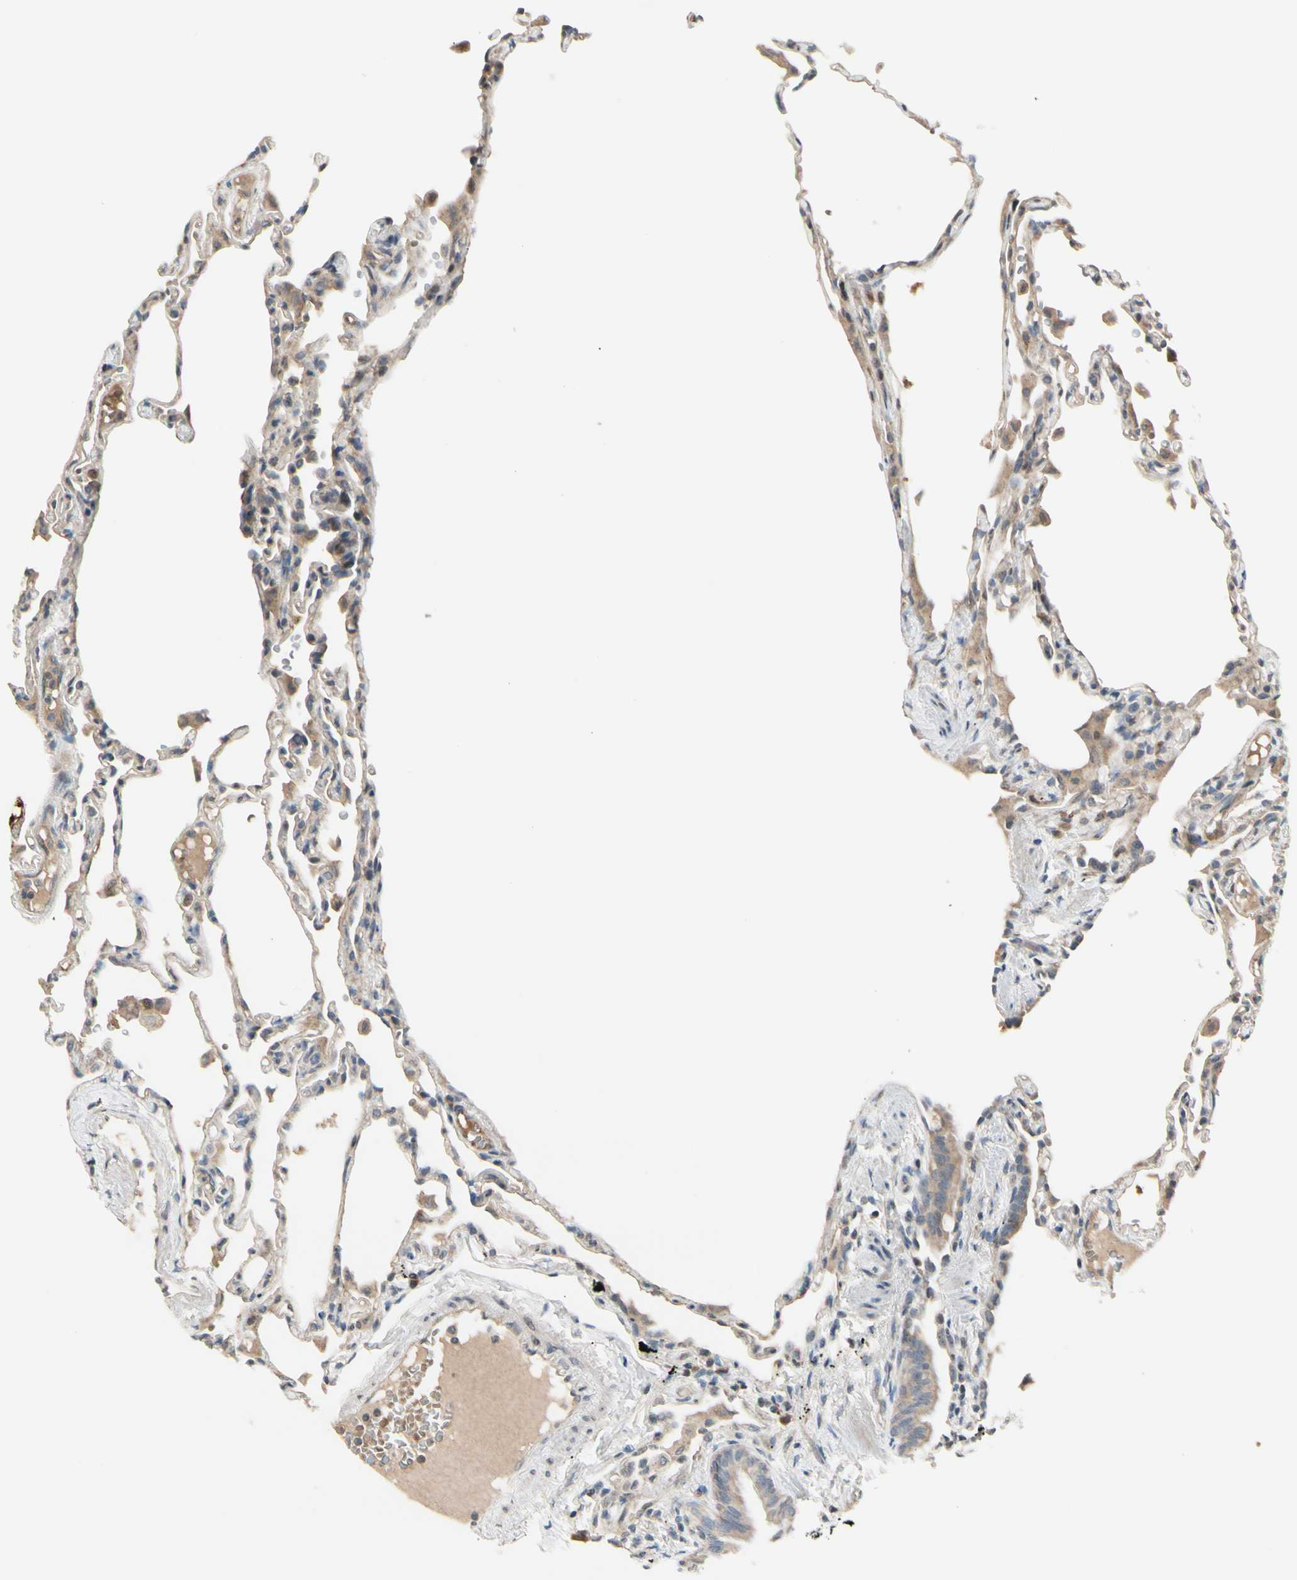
{"staining": {"intensity": "weak", "quantity": "25%-75%", "location": "cytoplasmic/membranous"}, "tissue": "lung", "cell_type": "Alveolar cells", "image_type": "normal", "snomed": [{"axis": "morphology", "description": "Normal tissue, NOS"}, {"axis": "topography", "description": "Lung"}], "caption": "High-magnification brightfield microscopy of normal lung stained with DAB (3,3'-diaminobenzidine) (brown) and counterstained with hematoxylin (blue). alveolar cells exhibit weak cytoplasmic/membranous positivity is appreciated in approximately25%-75% of cells. (Stains: DAB in brown, nuclei in blue, Microscopy: brightfield microscopy at high magnification).", "gene": "FGF10", "patient": {"sex": "female", "age": 49}}